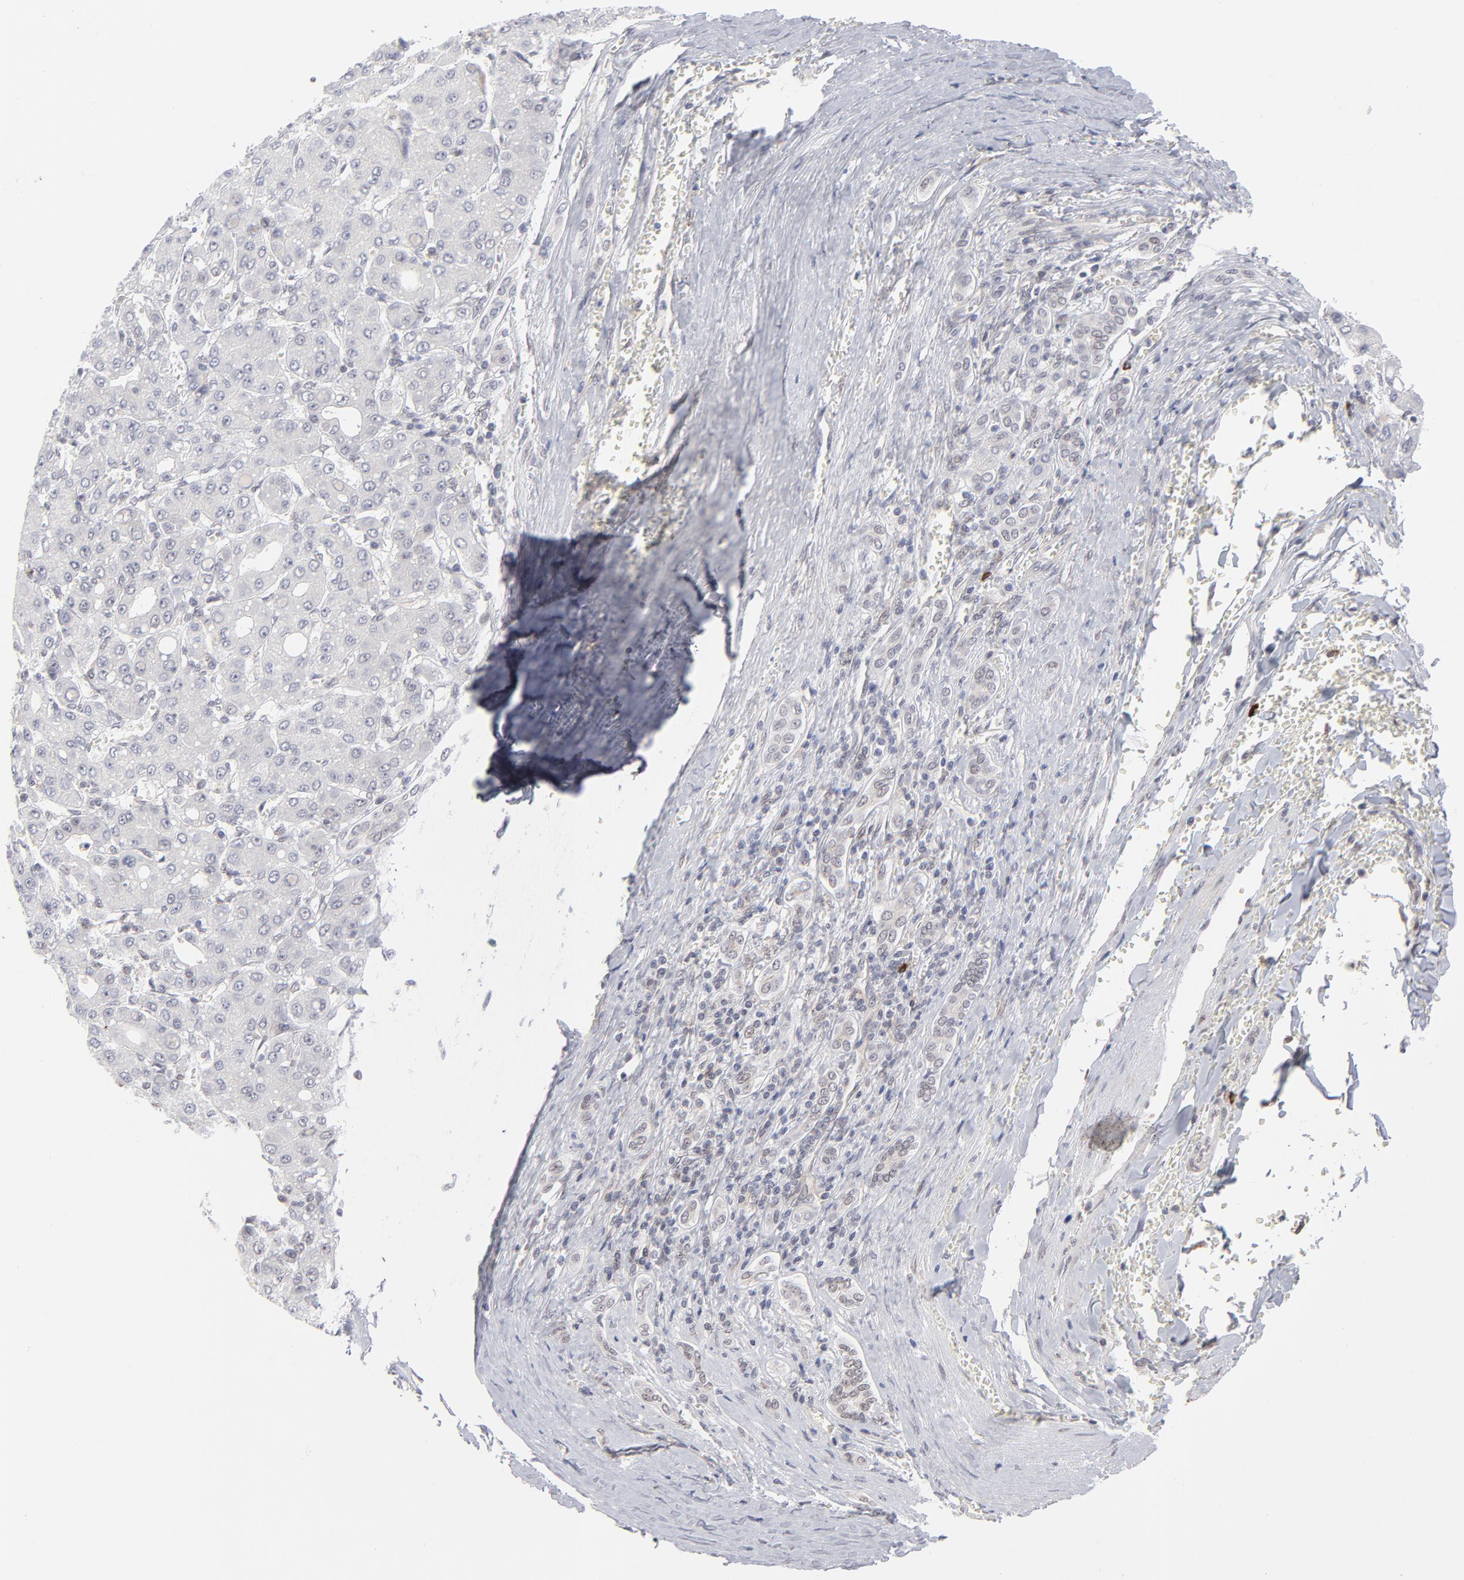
{"staining": {"intensity": "negative", "quantity": "none", "location": "none"}, "tissue": "liver cancer", "cell_type": "Tumor cells", "image_type": "cancer", "snomed": [{"axis": "morphology", "description": "Carcinoma, Hepatocellular, NOS"}, {"axis": "topography", "description": "Liver"}], "caption": "IHC of human hepatocellular carcinoma (liver) demonstrates no positivity in tumor cells.", "gene": "NBN", "patient": {"sex": "male", "age": 69}}